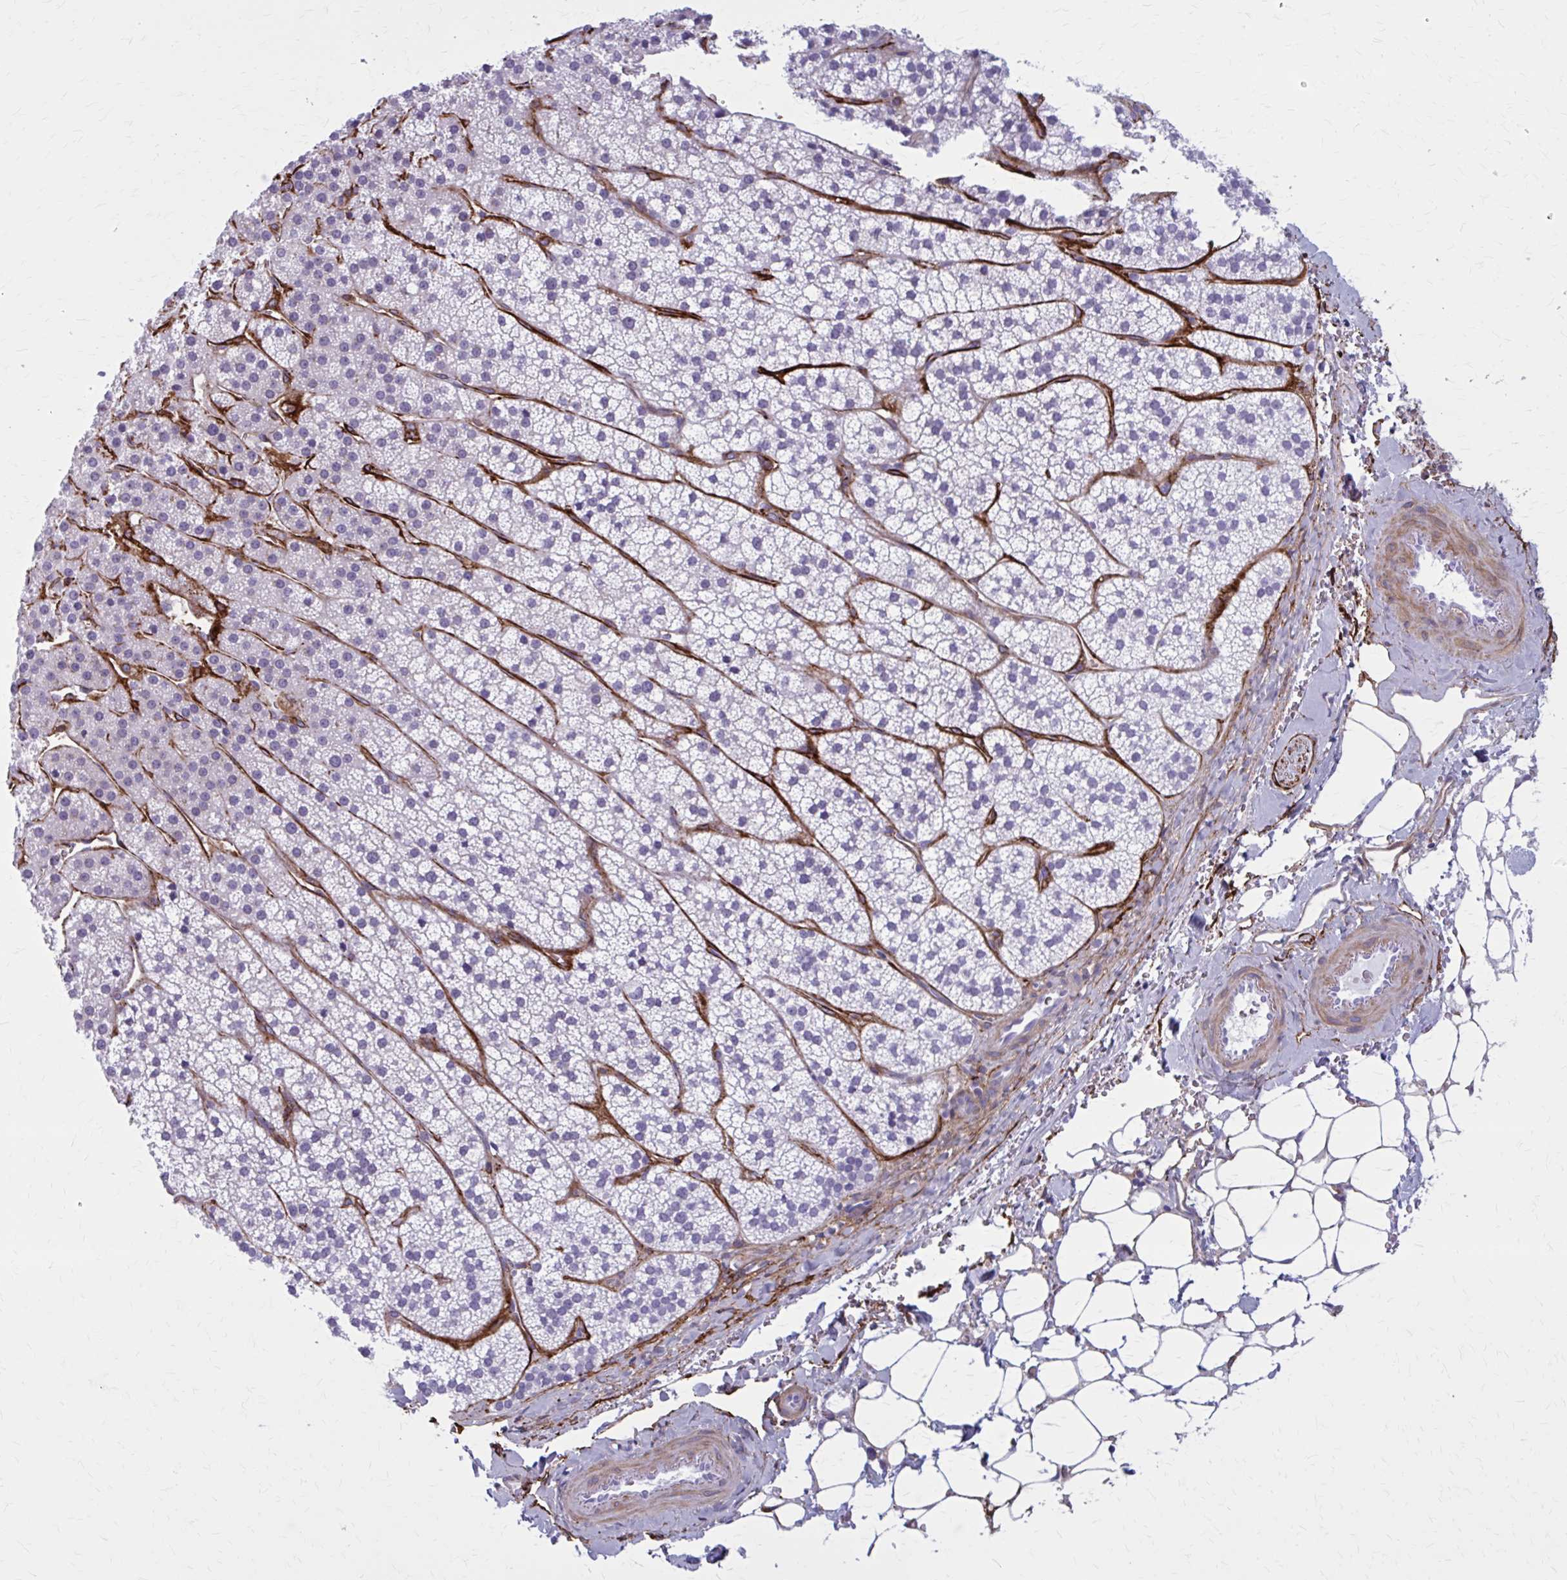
{"staining": {"intensity": "negative", "quantity": "none", "location": "none"}, "tissue": "adrenal gland", "cell_type": "Glandular cells", "image_type": "normal", "snomed": [{"axis": "morphology", "description": "Normal tissue, NOS"}, {"axis": "topography", "description": "Adrenal gland"}], "caption": "Immunohistochemistry photomicrograph of benign adrenal gland stained for a protein (brown), which displays no staining in glandular cells.", "gene": "AKAP12", "patient": {"sex": "male", "age": 53}}